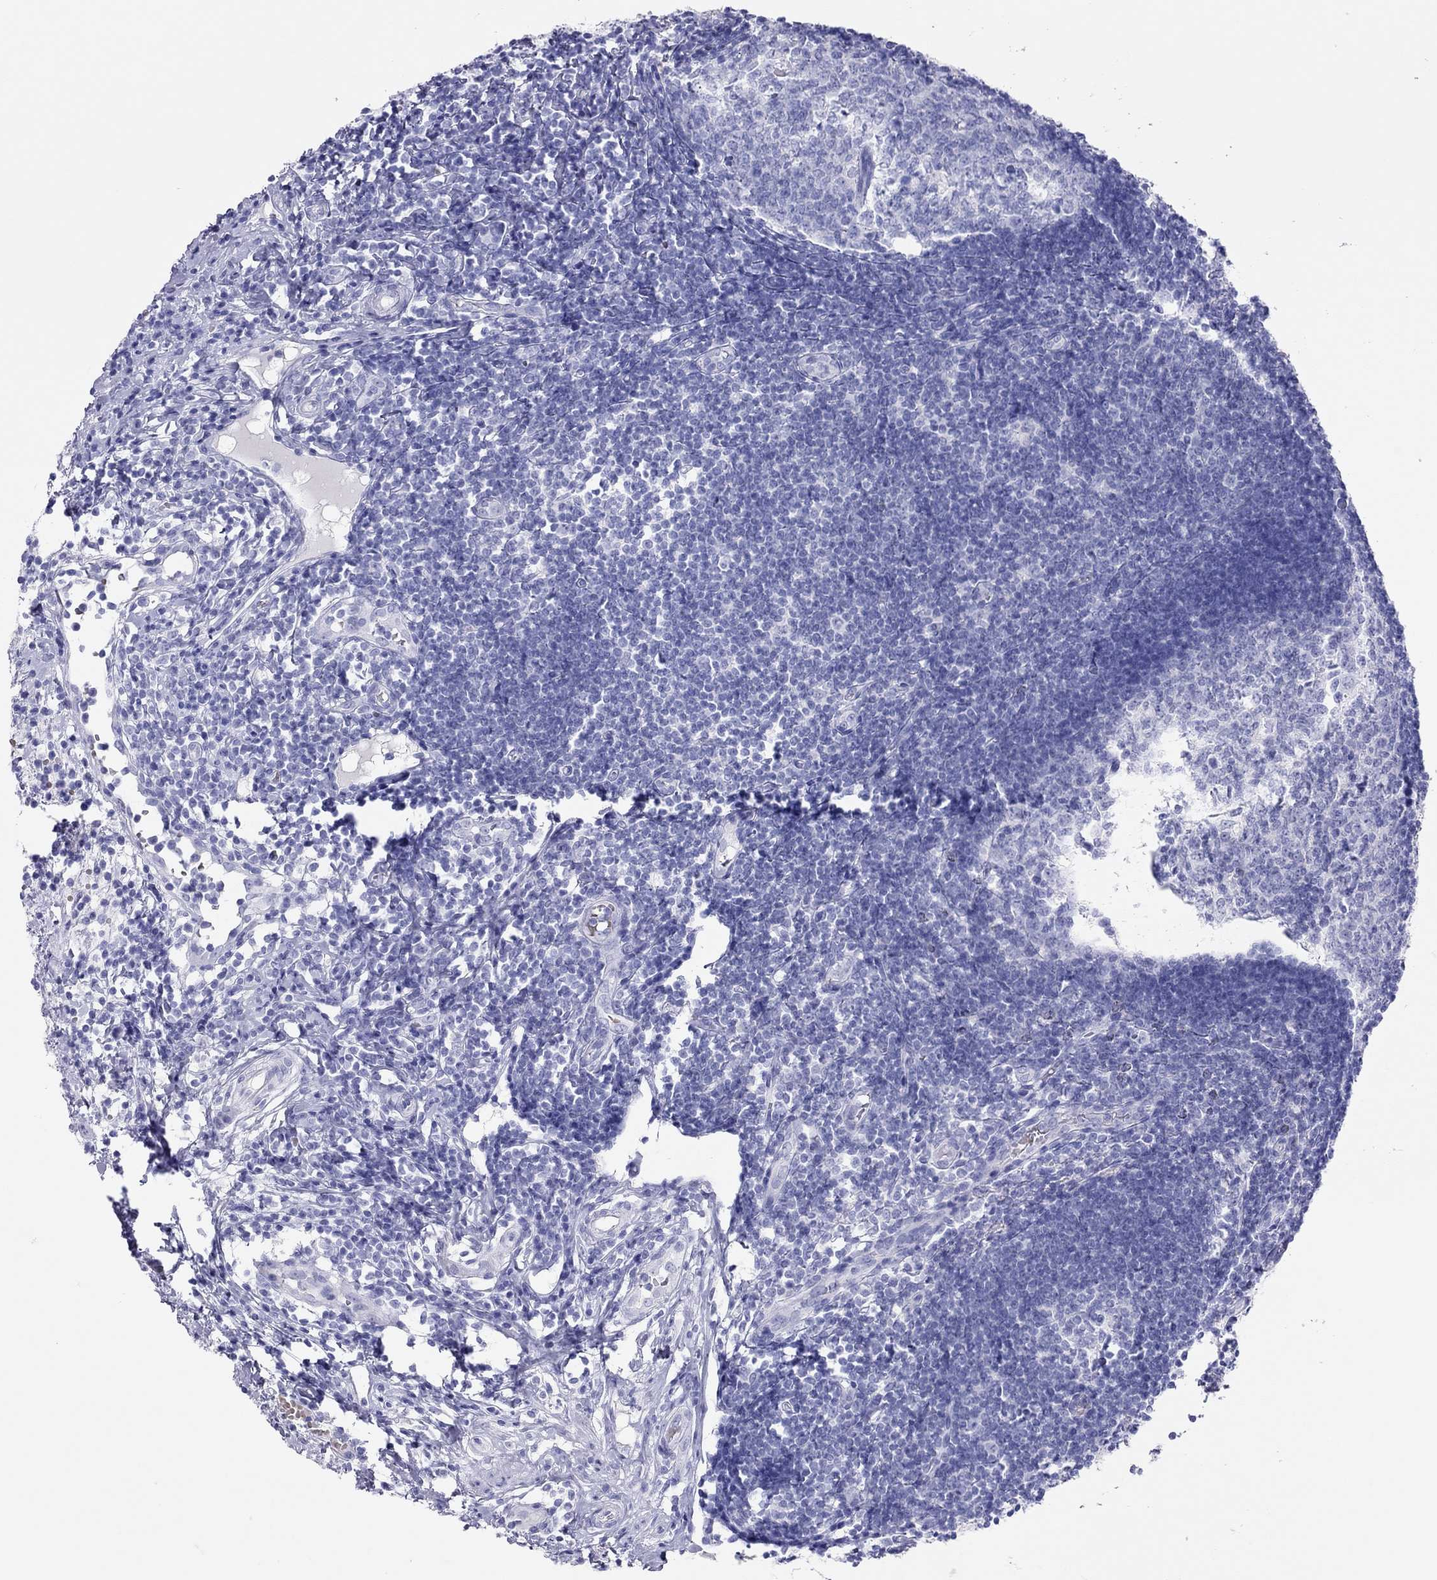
{"staining": {"intensity": "negative", "quantity": "none", "location": "none"}, "tissue": "appendix", "cell_type": "Glandular cells", "image_type": "normal", "snomed": [{"axis": "morphology", "description": "Normal tissue, NOS"}, {"axis": "morphology", "description": "Inflammation, NOS"}, {"axis": "topography", "description": "Appendix"}], "caption": "This photomicrograph is of benign appendix stained with IHC to label a protein in brown with the nuclei are counter-stained blue. There is no expression in glandular cells.", "gene": "TSHB", "patient": {"sex": "male", "age": 16}}